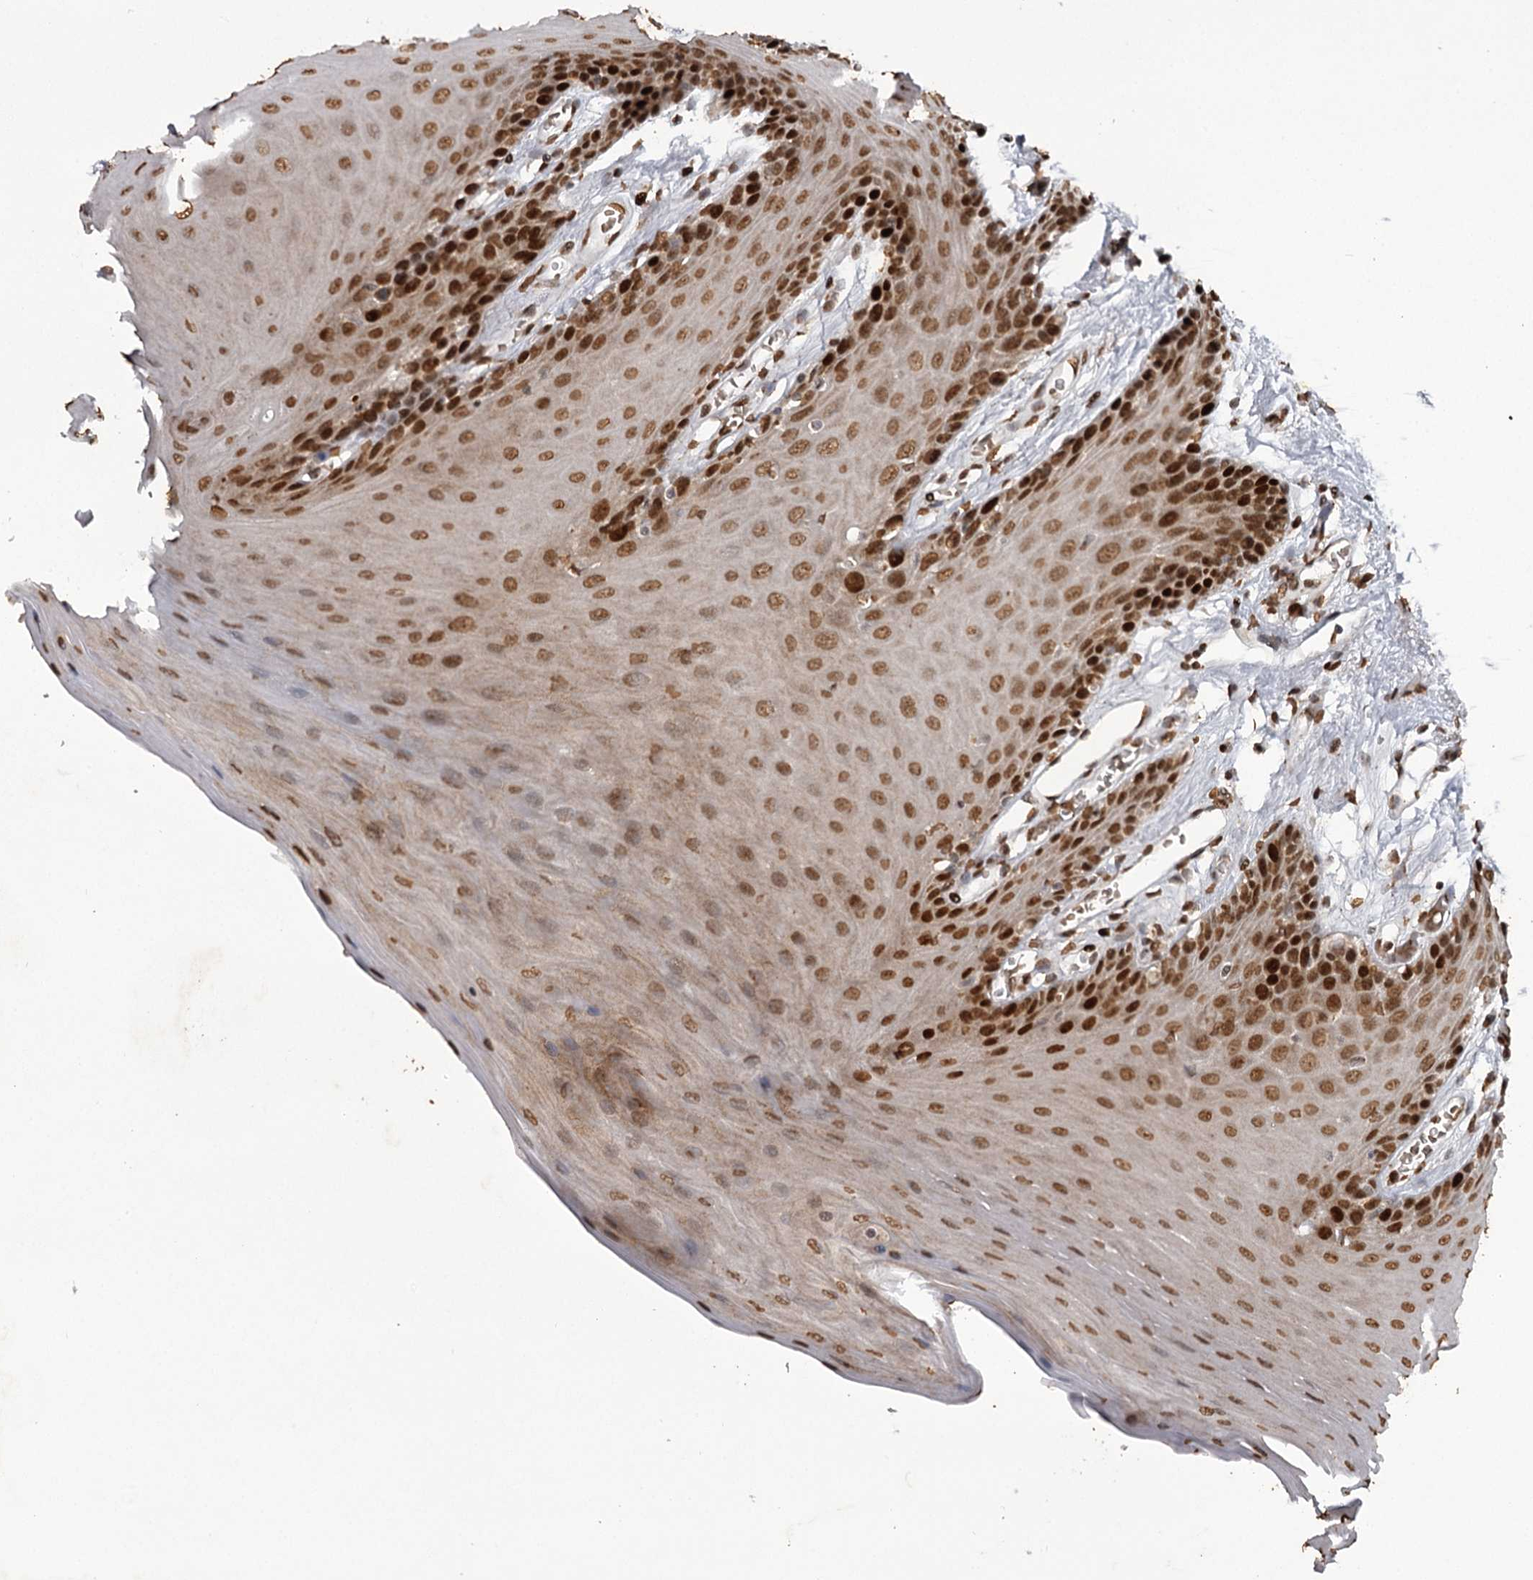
{"staining": {"intensity": "strong", "quantity": ">75%", "location": "nuclear"}, "tissue": "oral mucosa", "cell_type": "Squamous epithelial cells", "image_type": "normal", "snomed": [{"axis": "morphology", "description": "Normal tissue, NOS"}, {"axis": "morphology", "description": "Squamous cell carcinoma, NOS"}, {"axis": "topography", "description": "Skeletal muscle"}, {"axis": "topography", "description": "Oral tissue"}, {"axis": "topography", "description": "Salivary gland"}, {"axis": "topography", "description": "Head-Neck"}], "caption": "Approximately >75% of squamous epithelial cells in benign human oral mucosa display strong nuclear protein expression as visualized by brown immunohistochemical staining.", "gene": "THYN1", "patient": {"sex": "male", "age": 54}}